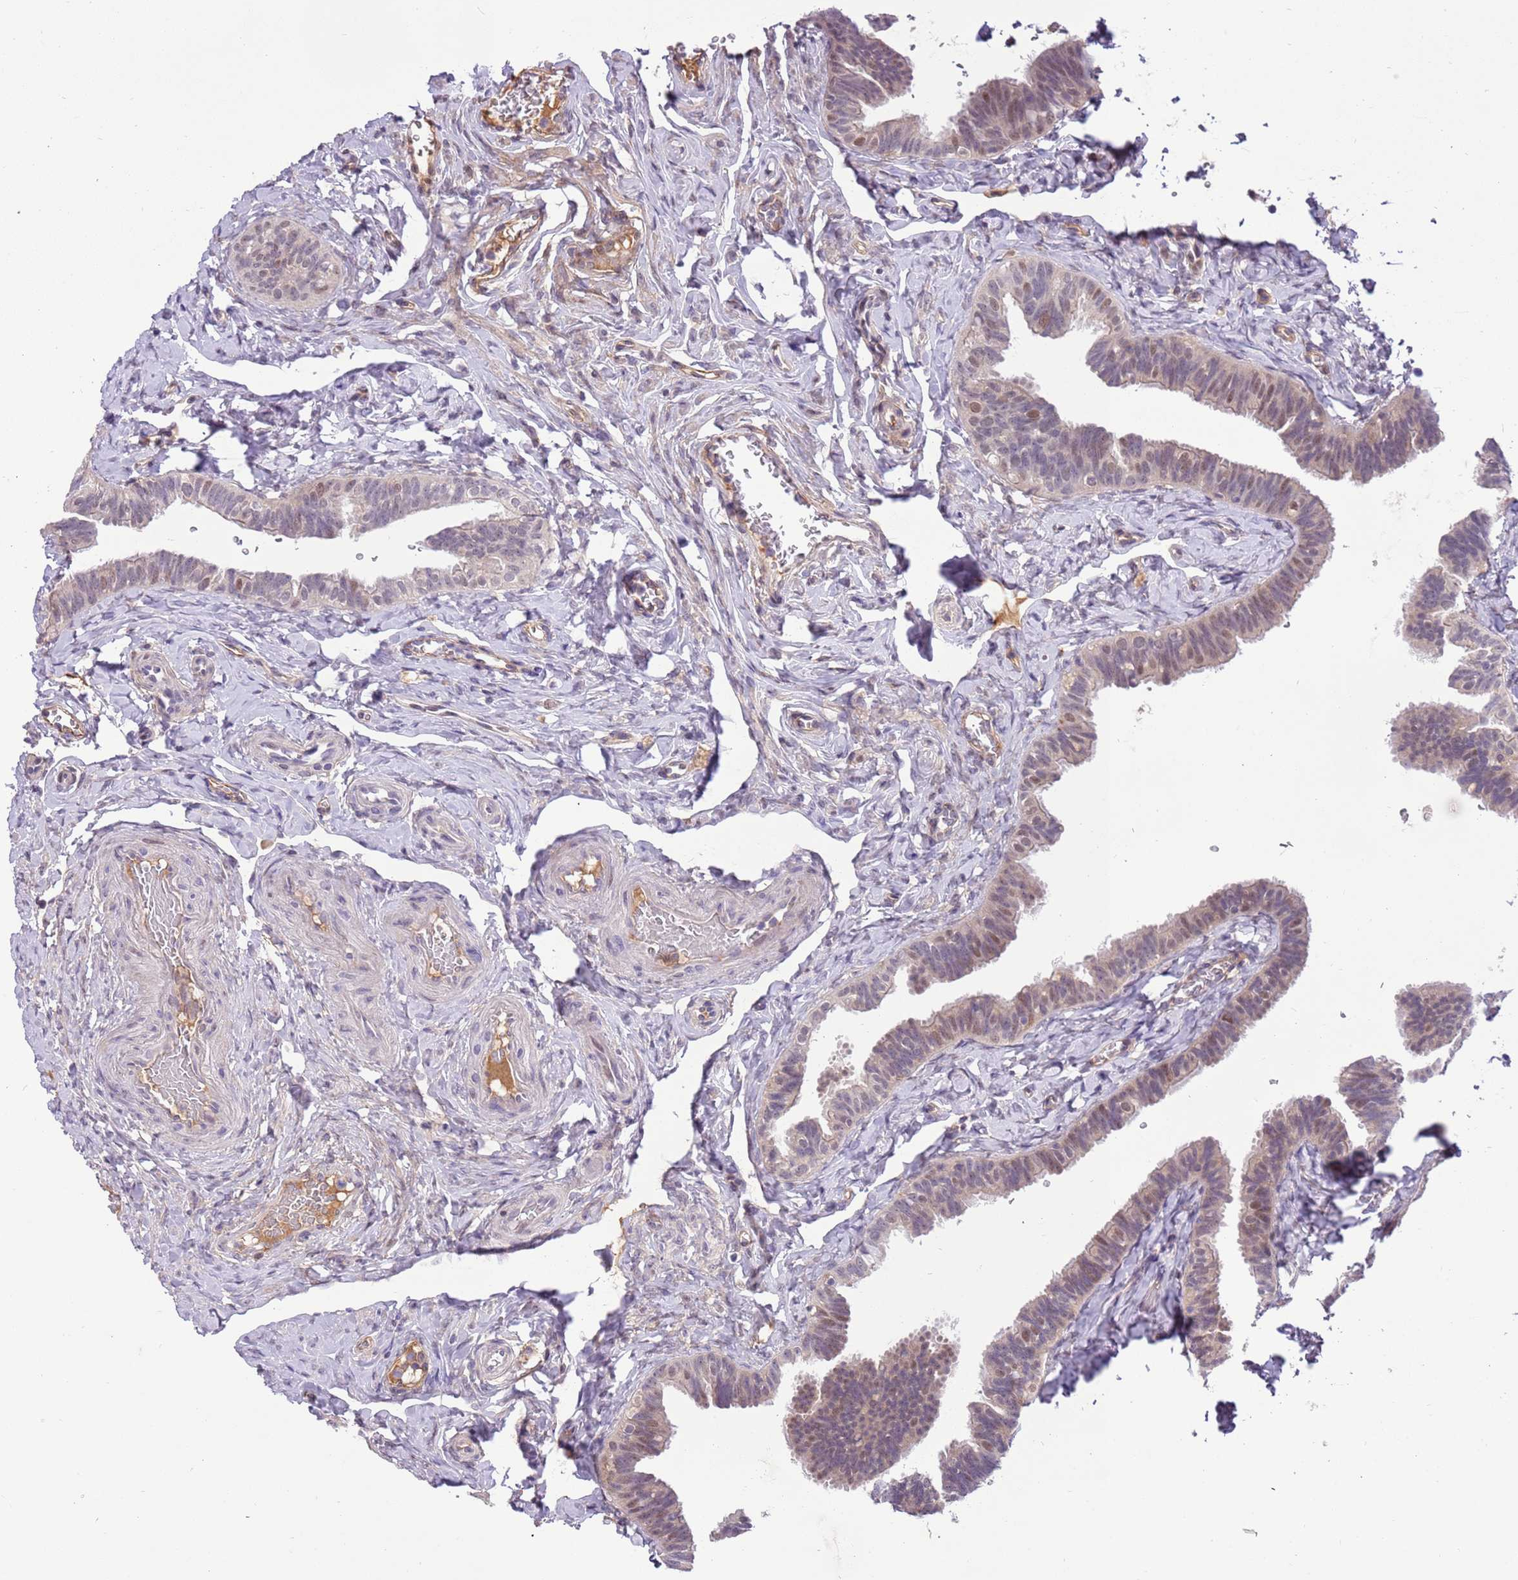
{"staining": {"intensity": "weak", "quantity": "<25%", "location": "nuclear"}, "tissue": "fallopian tube", "cell_type": "Glandular cells", "image_type": "normal", "snomed": [{"axis": "morphology", "description": "Normal tissue, NOS"}, {"axis": "topography", "description": "Fallopian tube"}], "caption": "This photomicrograph is of unremarkable fallopian tube stained with IHC to label a protein in brown with the nuclei are counter-stained blue. There is no staining in glandular cells.", "gene": "MAGEF1", "patient": {"sex": "female", "age": 39}}